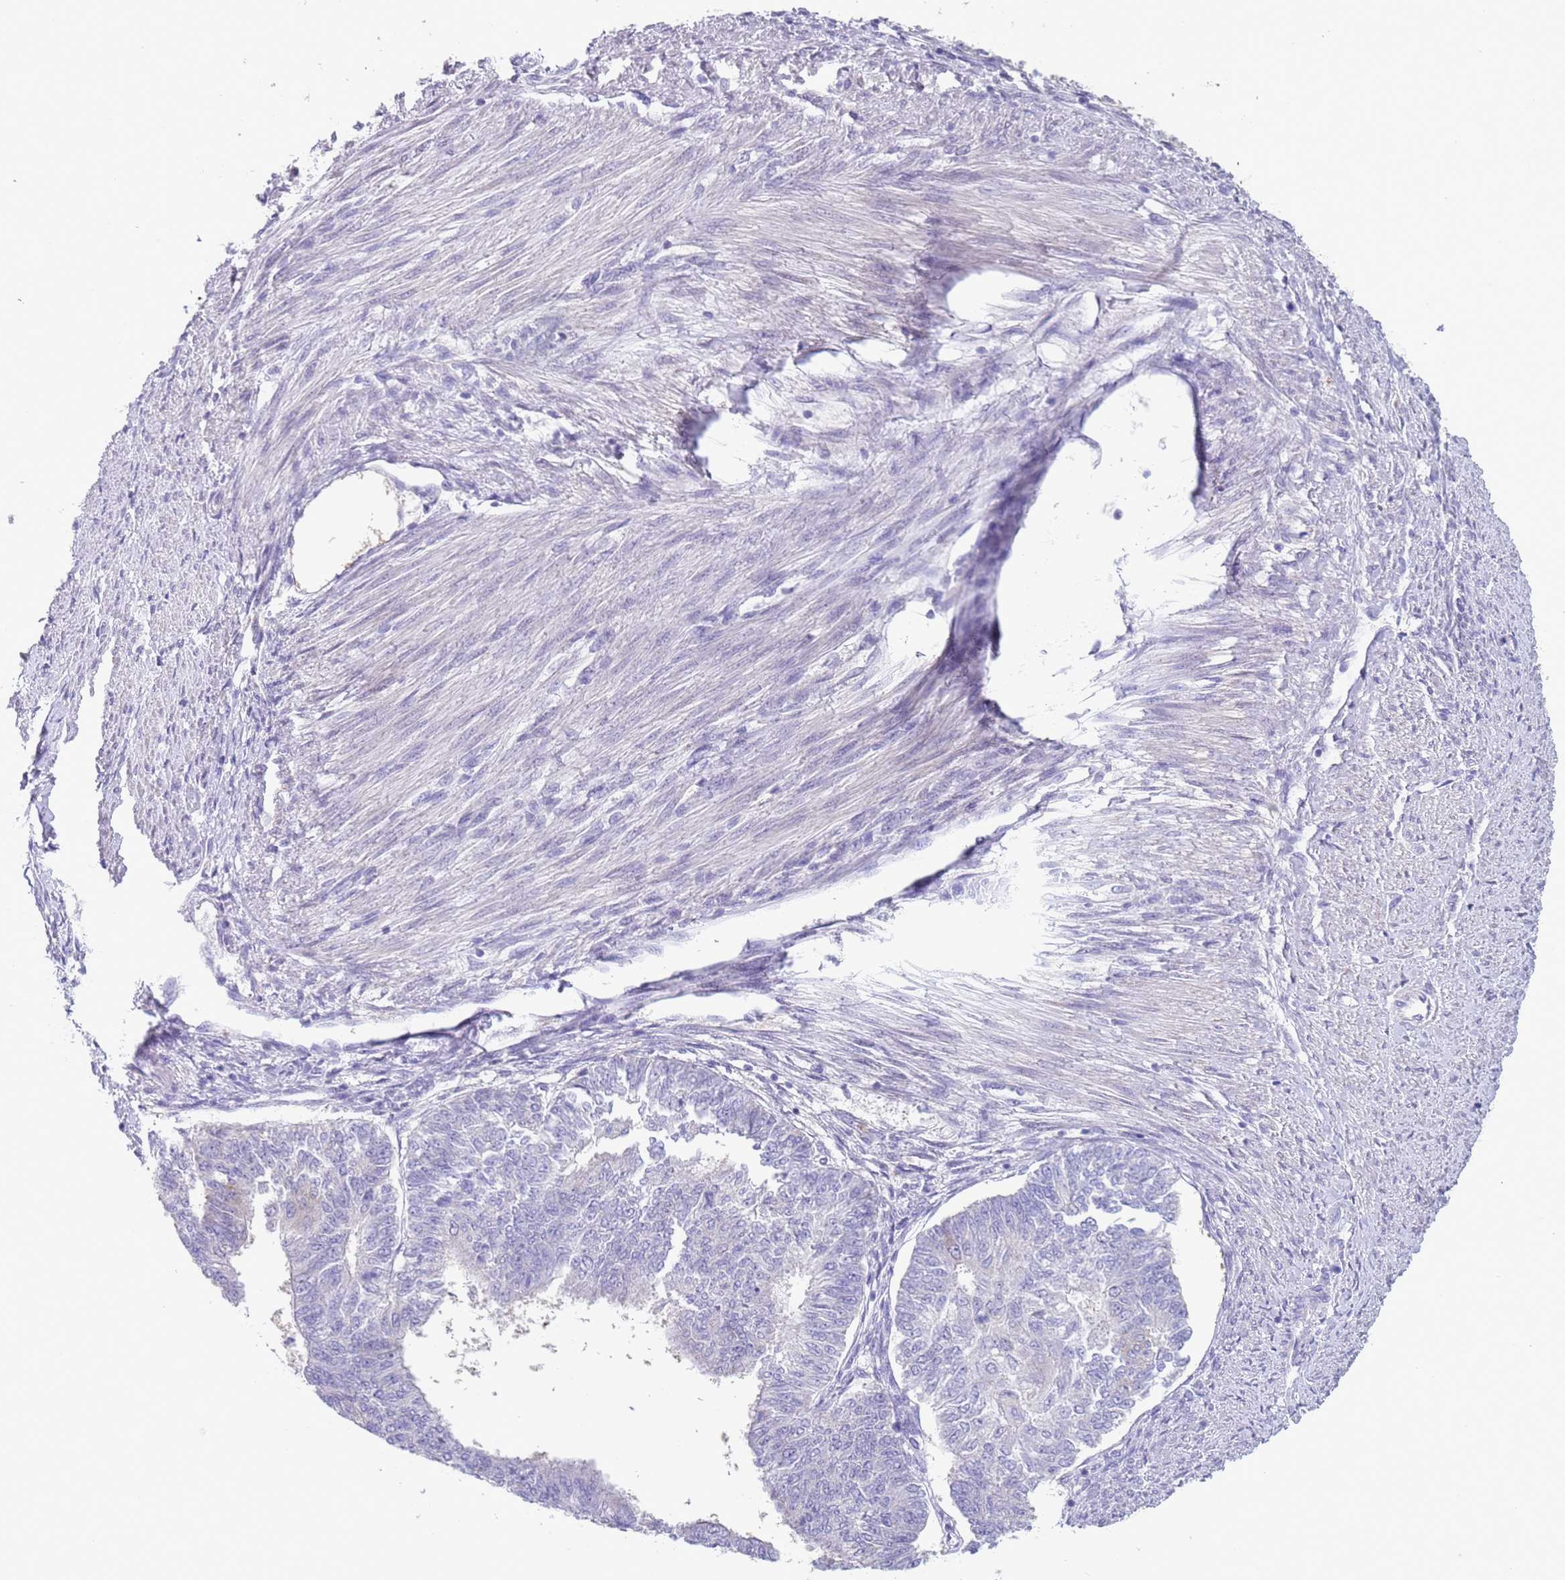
{"staining": {"intensity": "negative", "quantity": "none", "location": "none"}, "tissue": "endometrial cancer", "cell_type": "Tumor cells", "image_type": "cancer", "snomed": [{"axis": "morphology", "description": "Adenocarcinoma, NOS"}, {"axis": "topography", "description": "Endometrium"}], "caption": "Immunohistochemistry (IHC) of human endometrial cancer demonstrates no positivity in tumor cells.", "gene": "SPIRE2", "patient": {"sex": "female", "age": 32}}